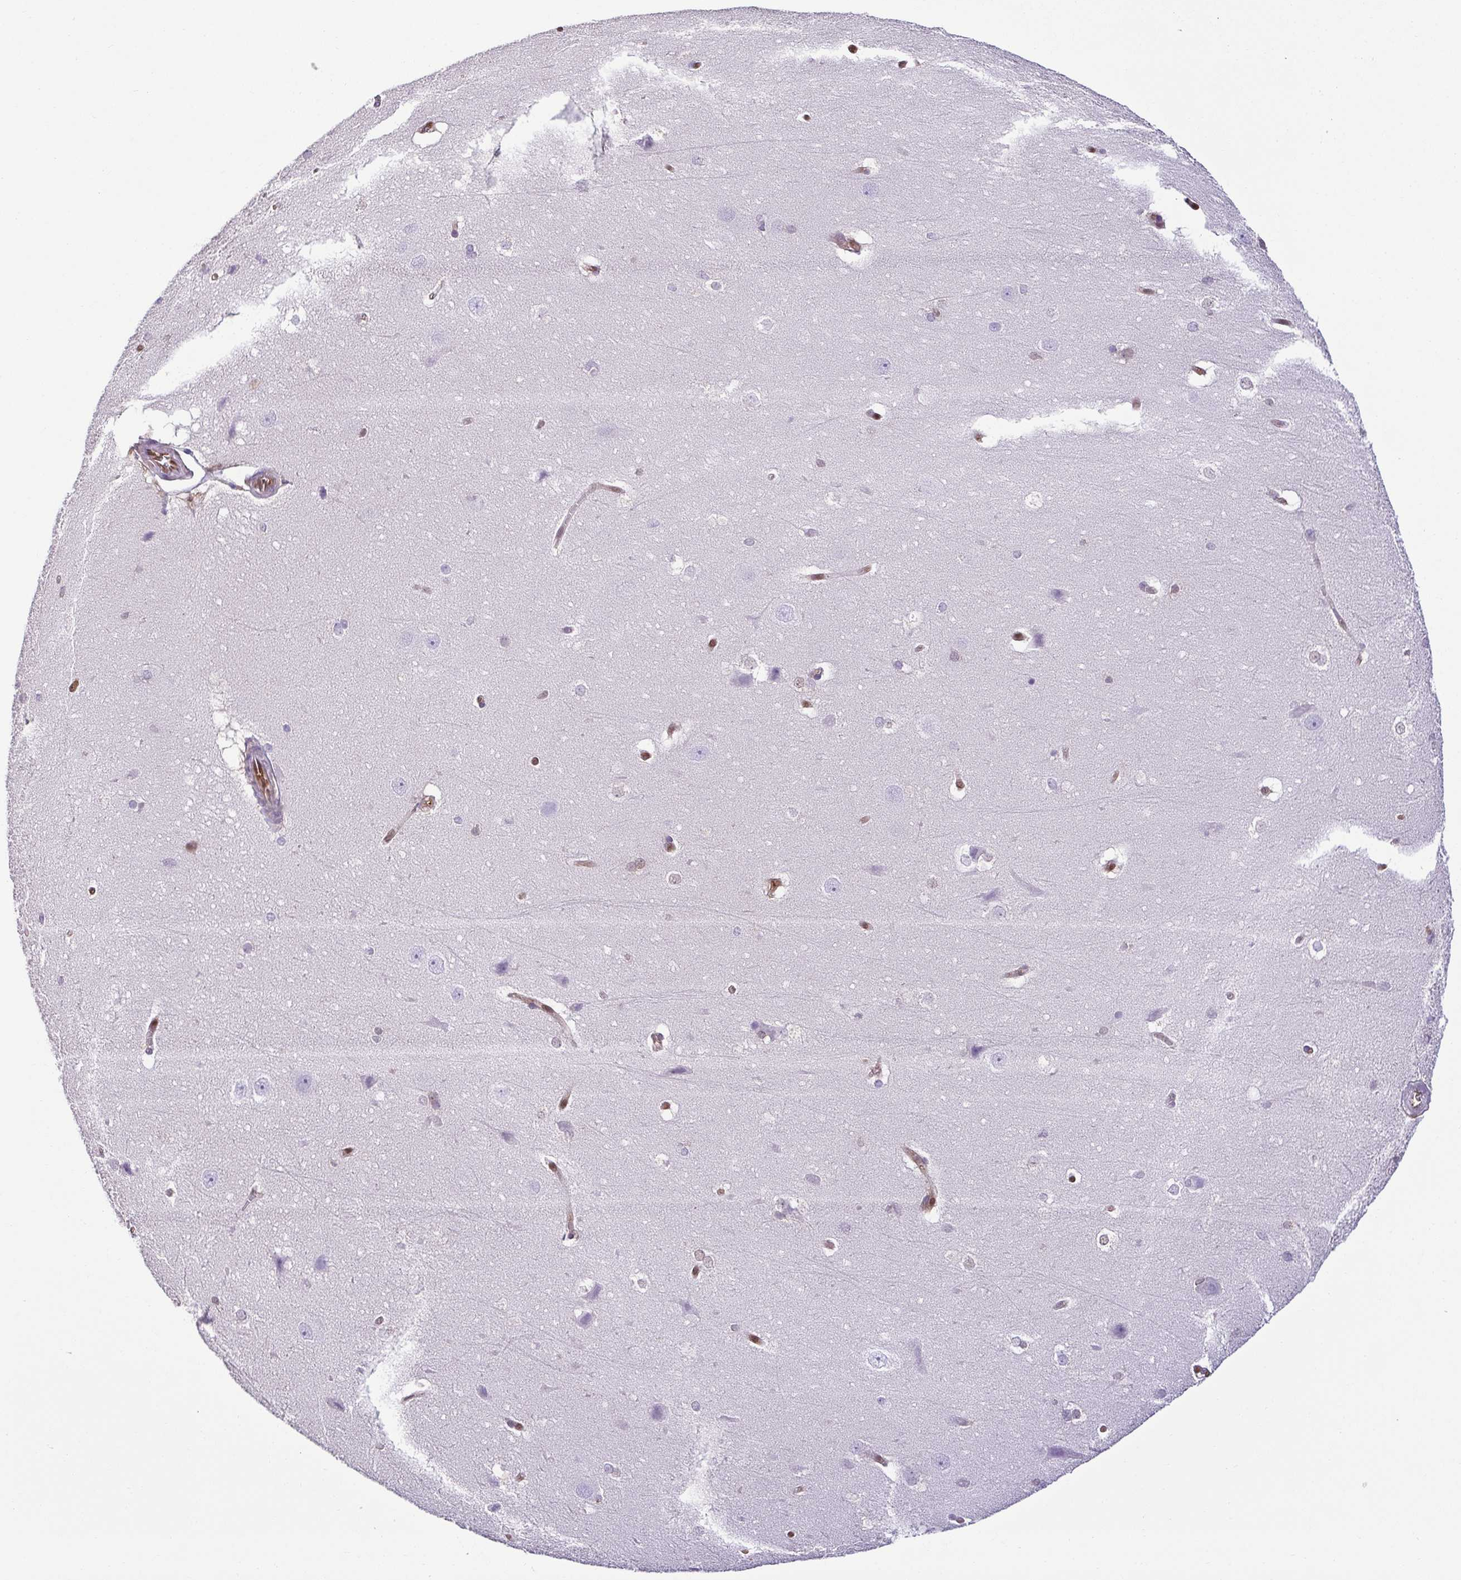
{"staining": {"intensity": "negative", "quantity": "none", "location": "none"}, "tissue": "hippocampus", "cell_type": "Glial cells", "image_type": "normal", "snomed": [{"axis": "morphology", "description": "Normal tissue, NOS"}, {"axis": "topography", "description": "Cerebral cortex"}, {"axis": "topography", "description": "Hippocampus"}], "caption": "High power microscopy micrograph of an immunohistochemistry micrograph of unremarkable hippocampus, revealing no significant expression in glial cells. (DAB IHC visualized using brightfield microscopy, high magnification).", "gene": "PSMB9", "patient": {"sex": "female", "age": 19}}